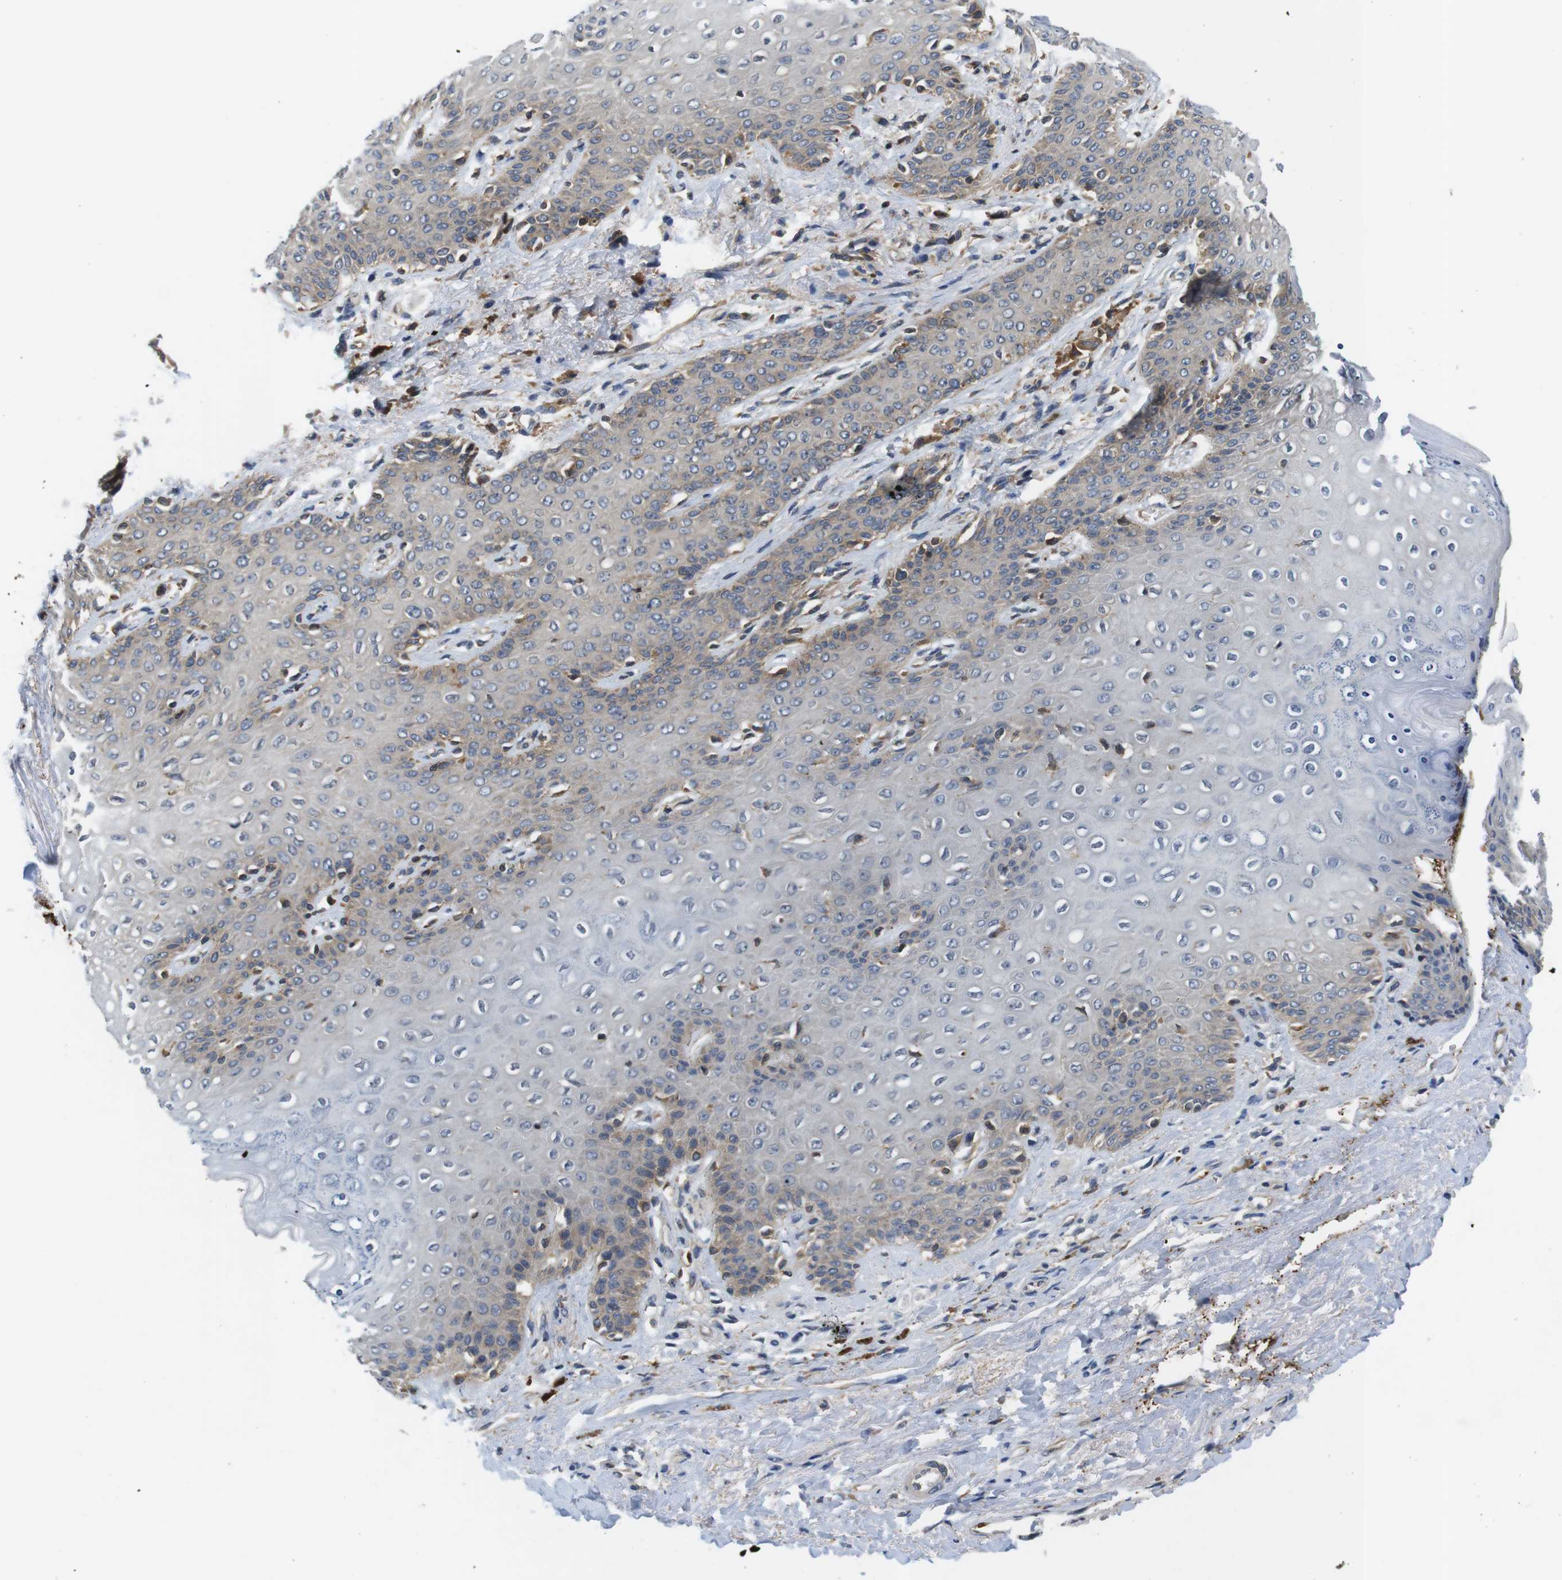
{"staining": {"intensity": "weak", "quantity": "25%-75%", "location": "cytoplasmic/membranous"}, "tissue": "skin", "cell_type": "Epidermal cells", "image_type": "normal", "snomed": [{"axis": "morphology", "description": "Normal tissue, NOS"}, {"axis": "topography", "description": "Anal"}], "caption": "The photomicrograph reveals staining of normal skin, revealing weak cytoplasmic/membranous protein staining (brown color) within epidermal cells. (DAB = brown stain, brightfield microscopy at high magnification).", "gene": "HERPUD2", "patient": {"sex": "female", "age": 46}}